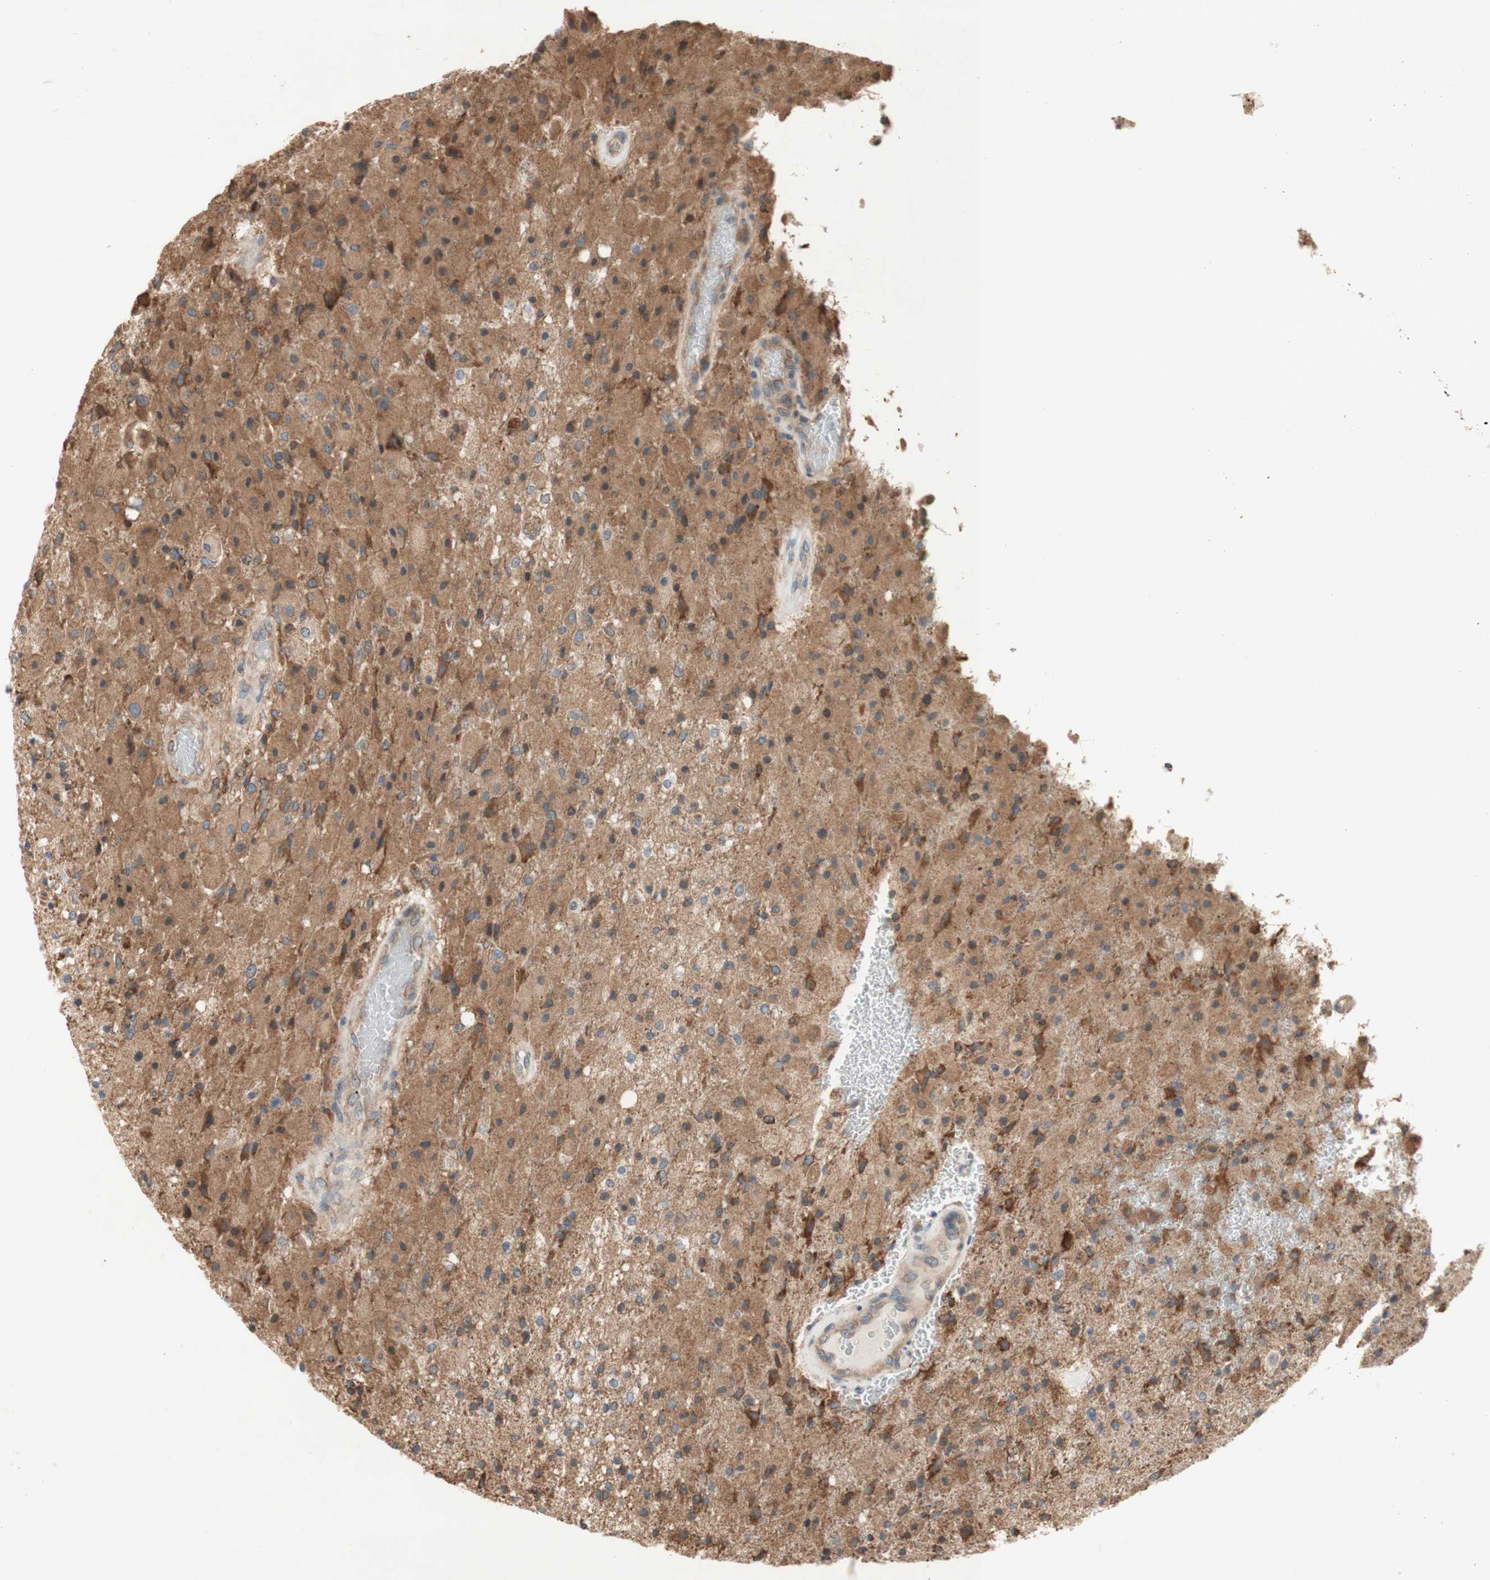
{"staining": {"intensity": "moderate", "quantity": ">75%", "location": "cytoplasmic/membranous"}, "tissue": "glioma", "cell_type": "Tumor cells", "image_type": "cancer", "snomed": [{"axis": "morphology", "description": "Normal tissue, NOS"}, {"axis": "morphology", "description": "Glioma, malignant, High grade"}, {"axis": "topography", "description": "Cerebral cortex"}], "caption": "Immunohistochemical staining of human glioma exhibits moderate cytoplasmic/membranous protein positivity in about >75% of tumor cells.", "gene": "SOCS2", "patient": {"sex": "male", "age": 77}}